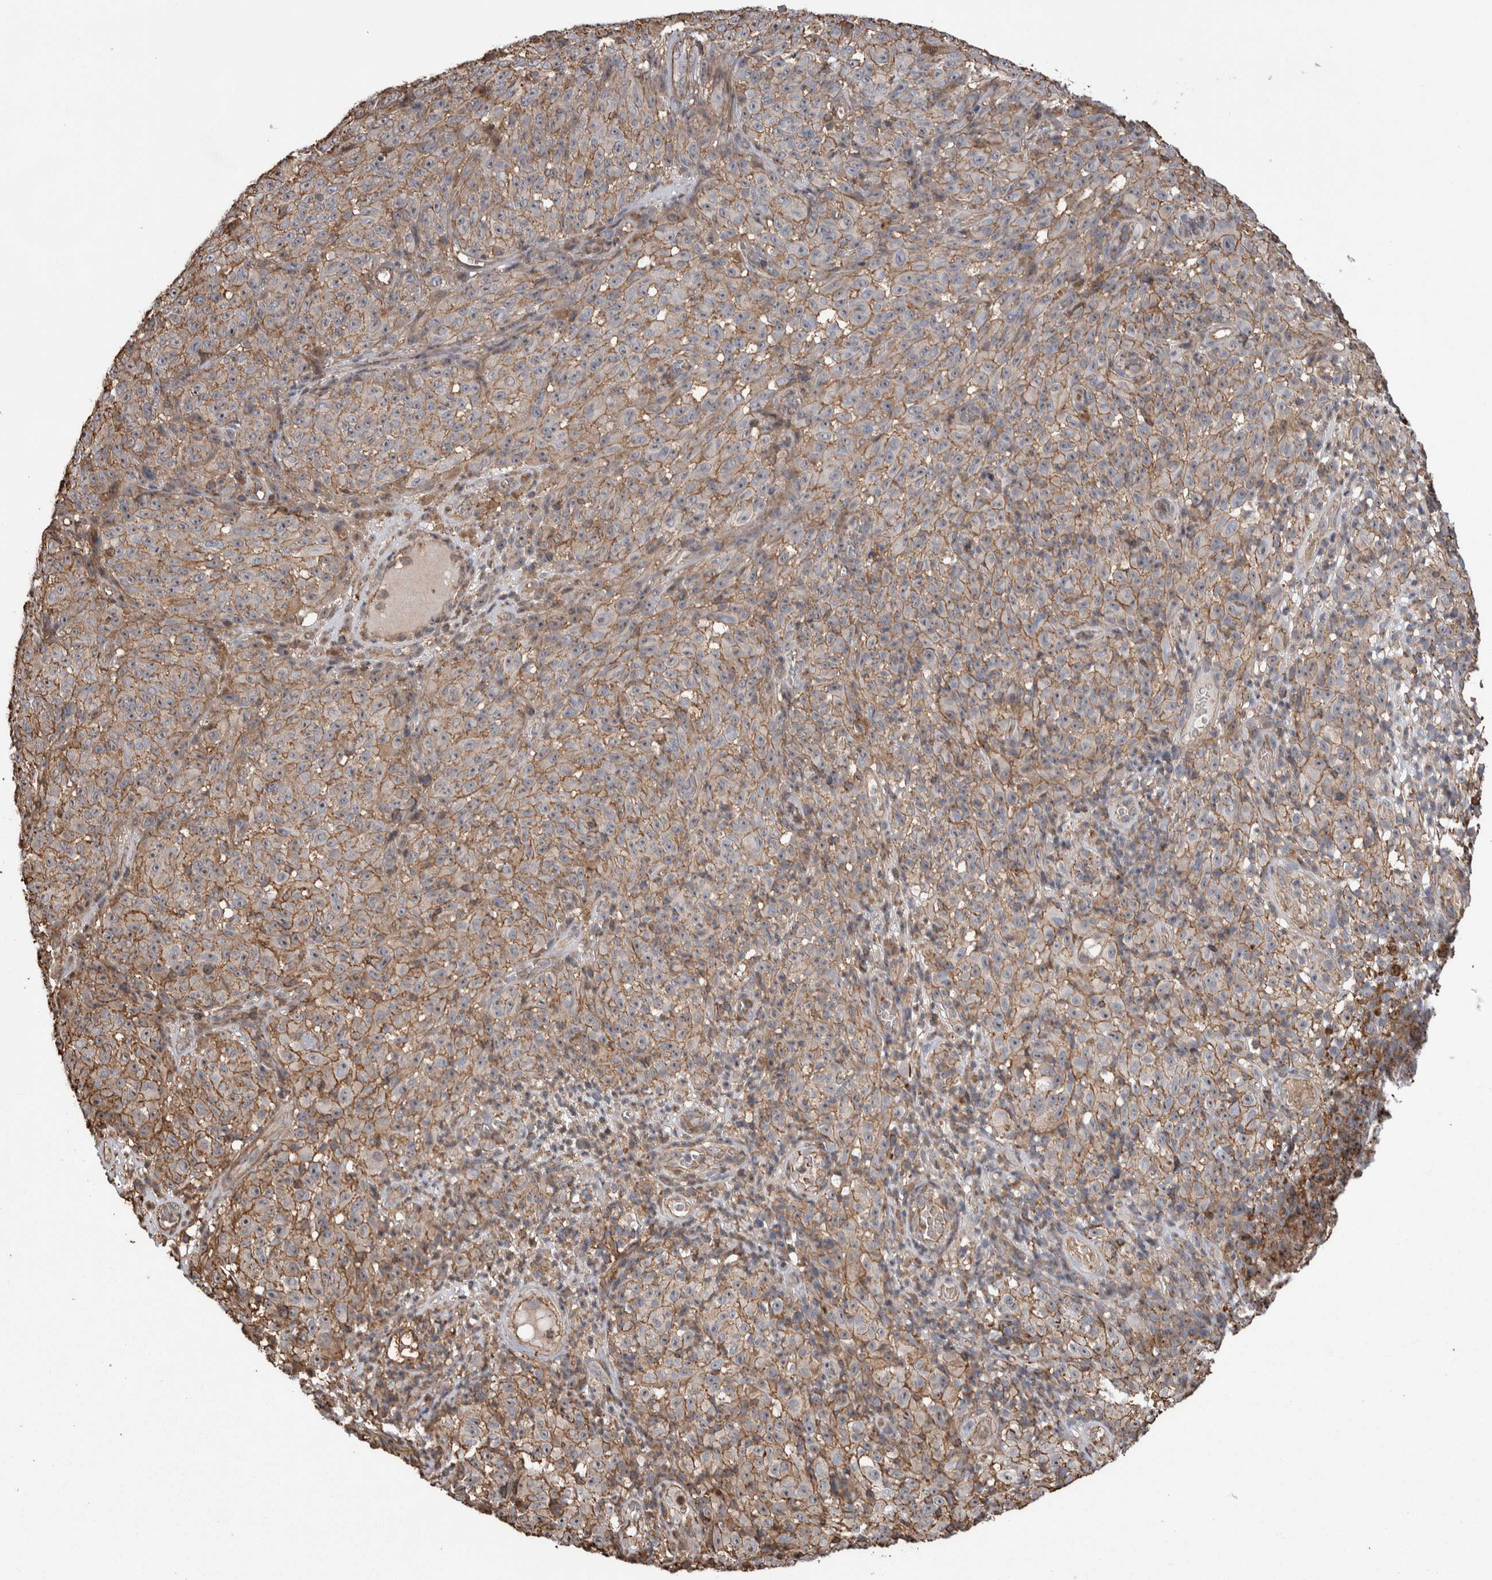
{"staining": {"intensity": "weak", "quantity": ">75%", "location": "cytoplasmic/membranous"}, "tissue": "melanoma", "cell_type": "Tumor cells", "image_type": "cancer", "snomed": [{"axis": "morphology", "description": "Malignant melanoma, NOS"}, {"axis": "topography", "description": "Skin"}], "caption": "Protein expression analysis of human malignant melanoma reveals weak cytoplasmic/membranous expression in approximately >75% of tumor cells. Nuclei are stained in blue.", "gene": "ENPP2", "patient": {"sex": "female", "age": 82}}